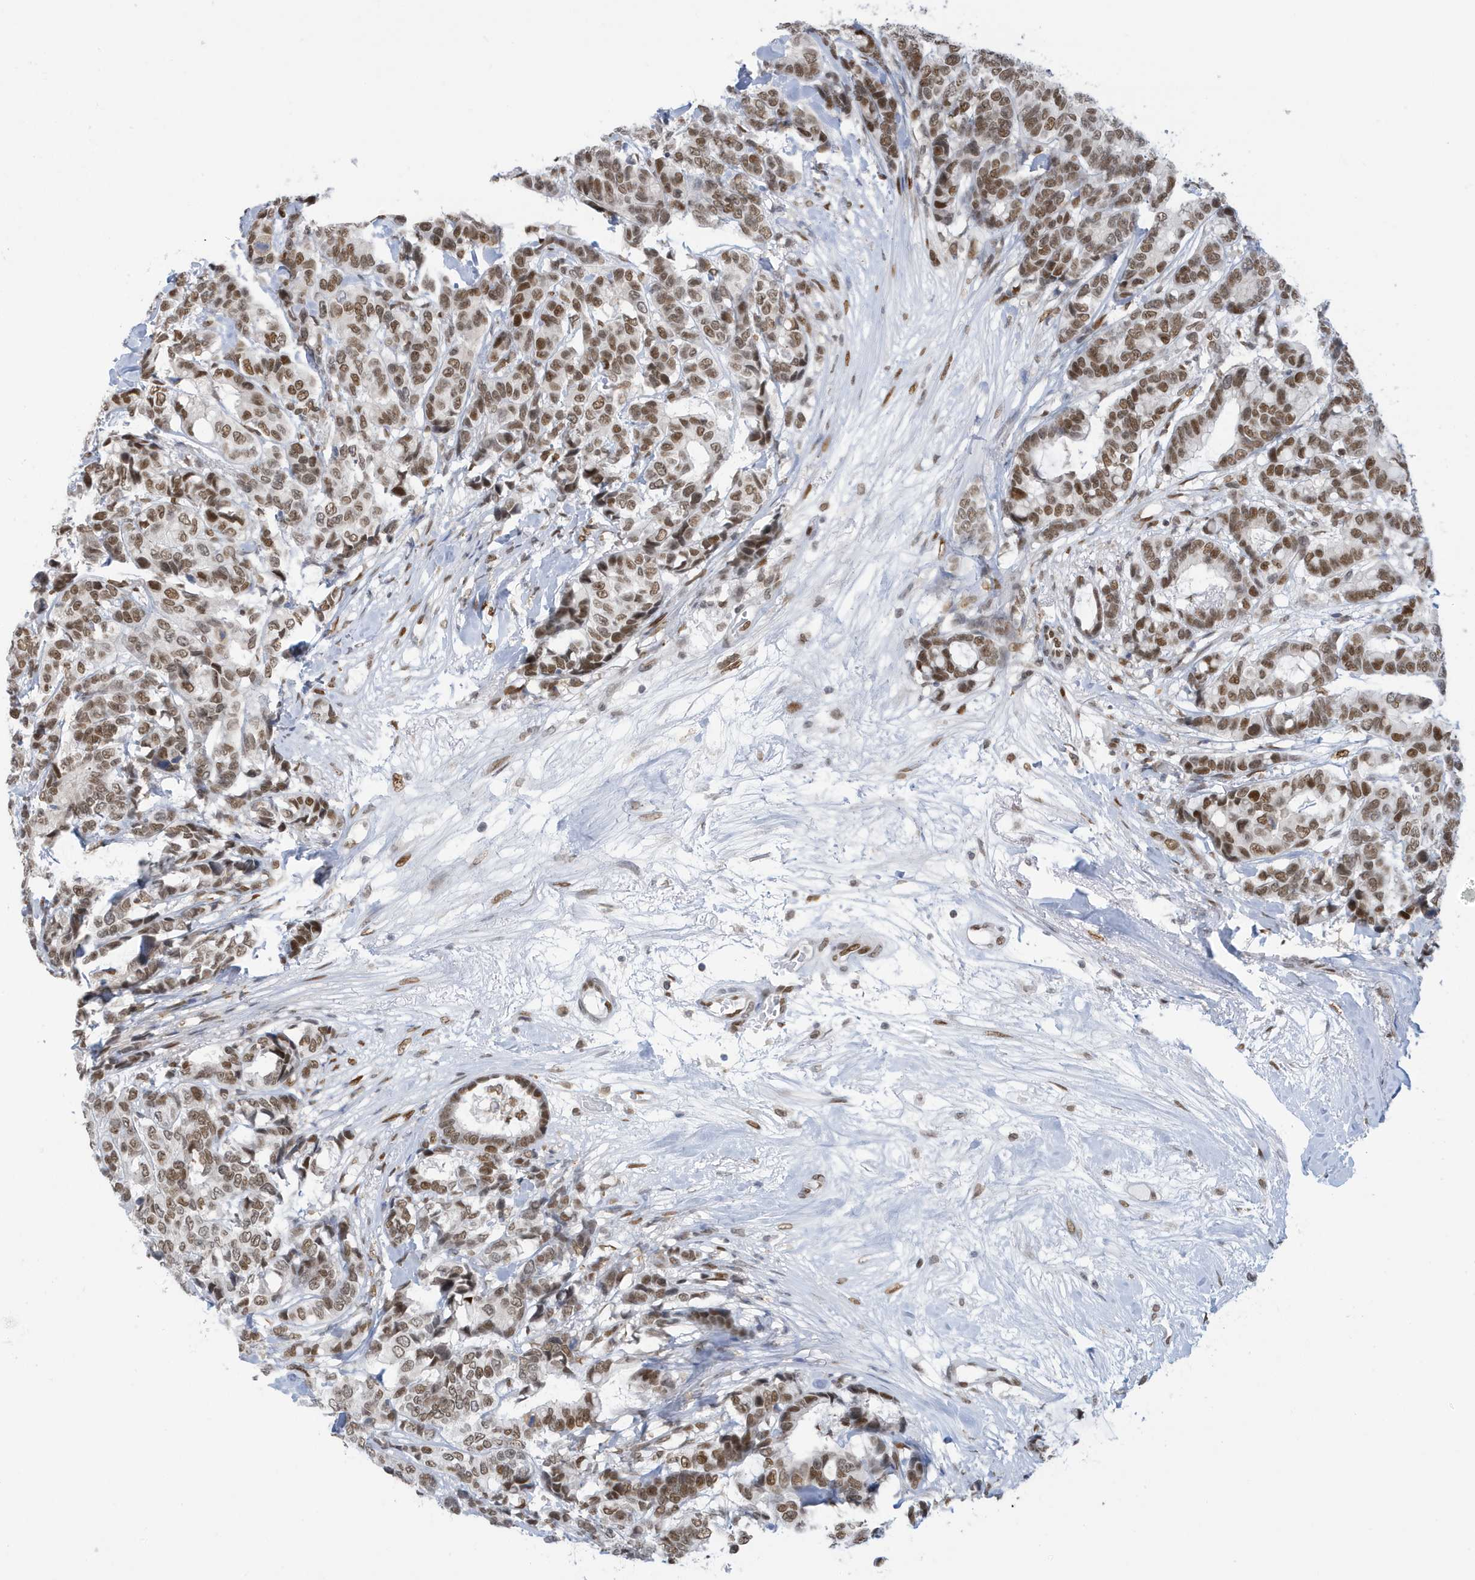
{"staining": {"intensity": "moderate", "quantity": ">75%", "location": "nuclear"}, "tissue": "breast cancer", "cell_type": "Tumor cells", "image_type": "cancer", "snomed": [{"axis": "morphology", "description": "Duct carcinoma"}, {"axis": "topography", "description": "Breast"}], "caption": "Immunohistochemical staining of breast cancer (intraductal carcinoma) exhibits moderate nuclear protein positivity in approximately >75% of tumor cells.", "gene": "PCYT1A", "patient": {"sex": "female", "age": 87}}